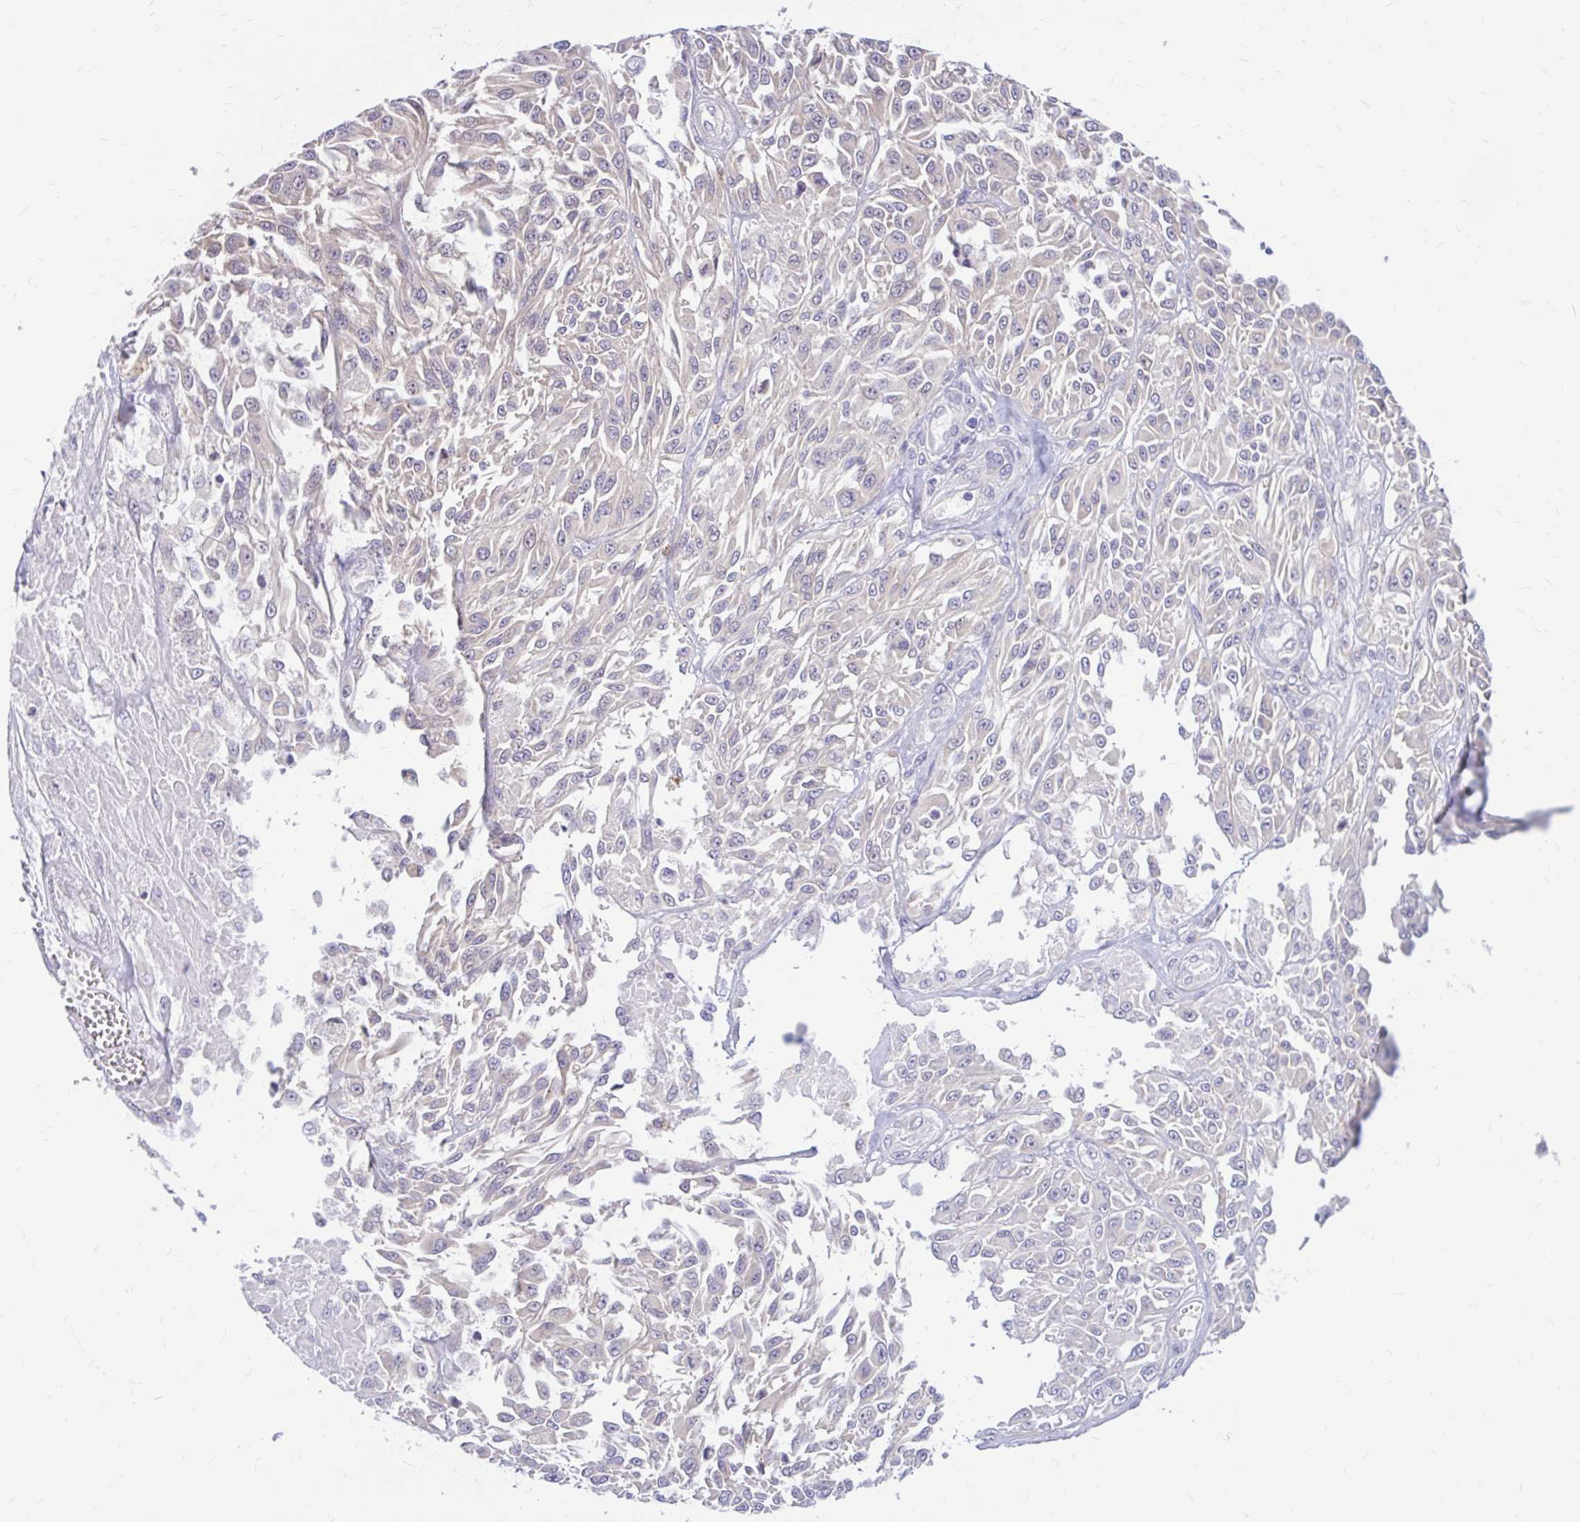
{"staining": {"intensity": "negative", "quantity": "none", "location": "none"}, "tissue": "melanoma", "cell_type": "Tumor cells", "image_type": "cancer", "snomed": [{"axis": "morphology", "description": "Malignant melanoma, NOS"}, {"axis": "topography", "description": "Skin"}], "caption": "Immunohistochemistry (IHC) histopathology image of neoplastic tissue: human melanoma stained with DAB exhibits no significant protein expression in tumor cells.", "gene": "MAP1LC3A", "patient": {"sex": "male", "age": 94}}